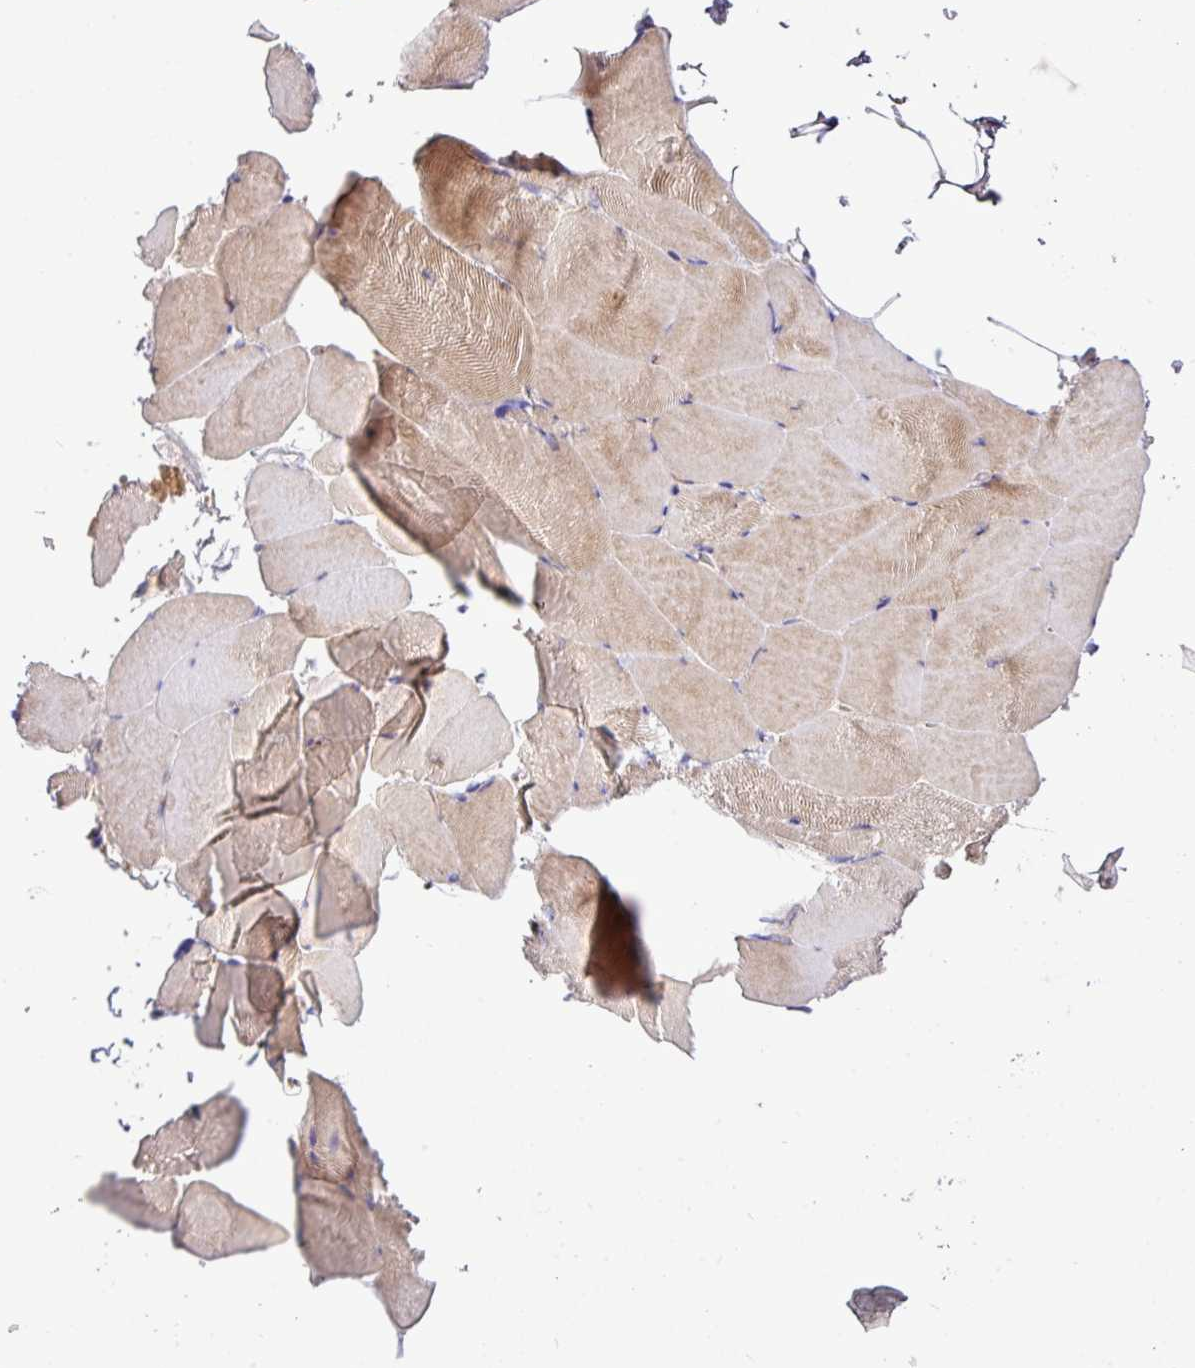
{"staining": {"intensity": "weak", "quantity": "25%-75%", "location": "cytoplasmic/membranous"}, "tissue": "skeletal muscle", "cell_type": "Myocytes", "image_type": "normal", "snomed": [{"axis": "morphology", "description": "Normal tissue, NOS"}, {"axis": "topography", "description": "Skeletal muscle"}], "caption": "Immunohistochemistry (IHC) image of normal skeletal muscle: skeletal muscle stained using immunohistochemistry (IHC) shows low levels of weak protein expression localized specifically in the cytoplasmic/membranous of myocytes, appearing as a cytoplasmic/membranous brown color.", "gene": "TM2D2", "patient": {"sex": "female", "age": 64}}